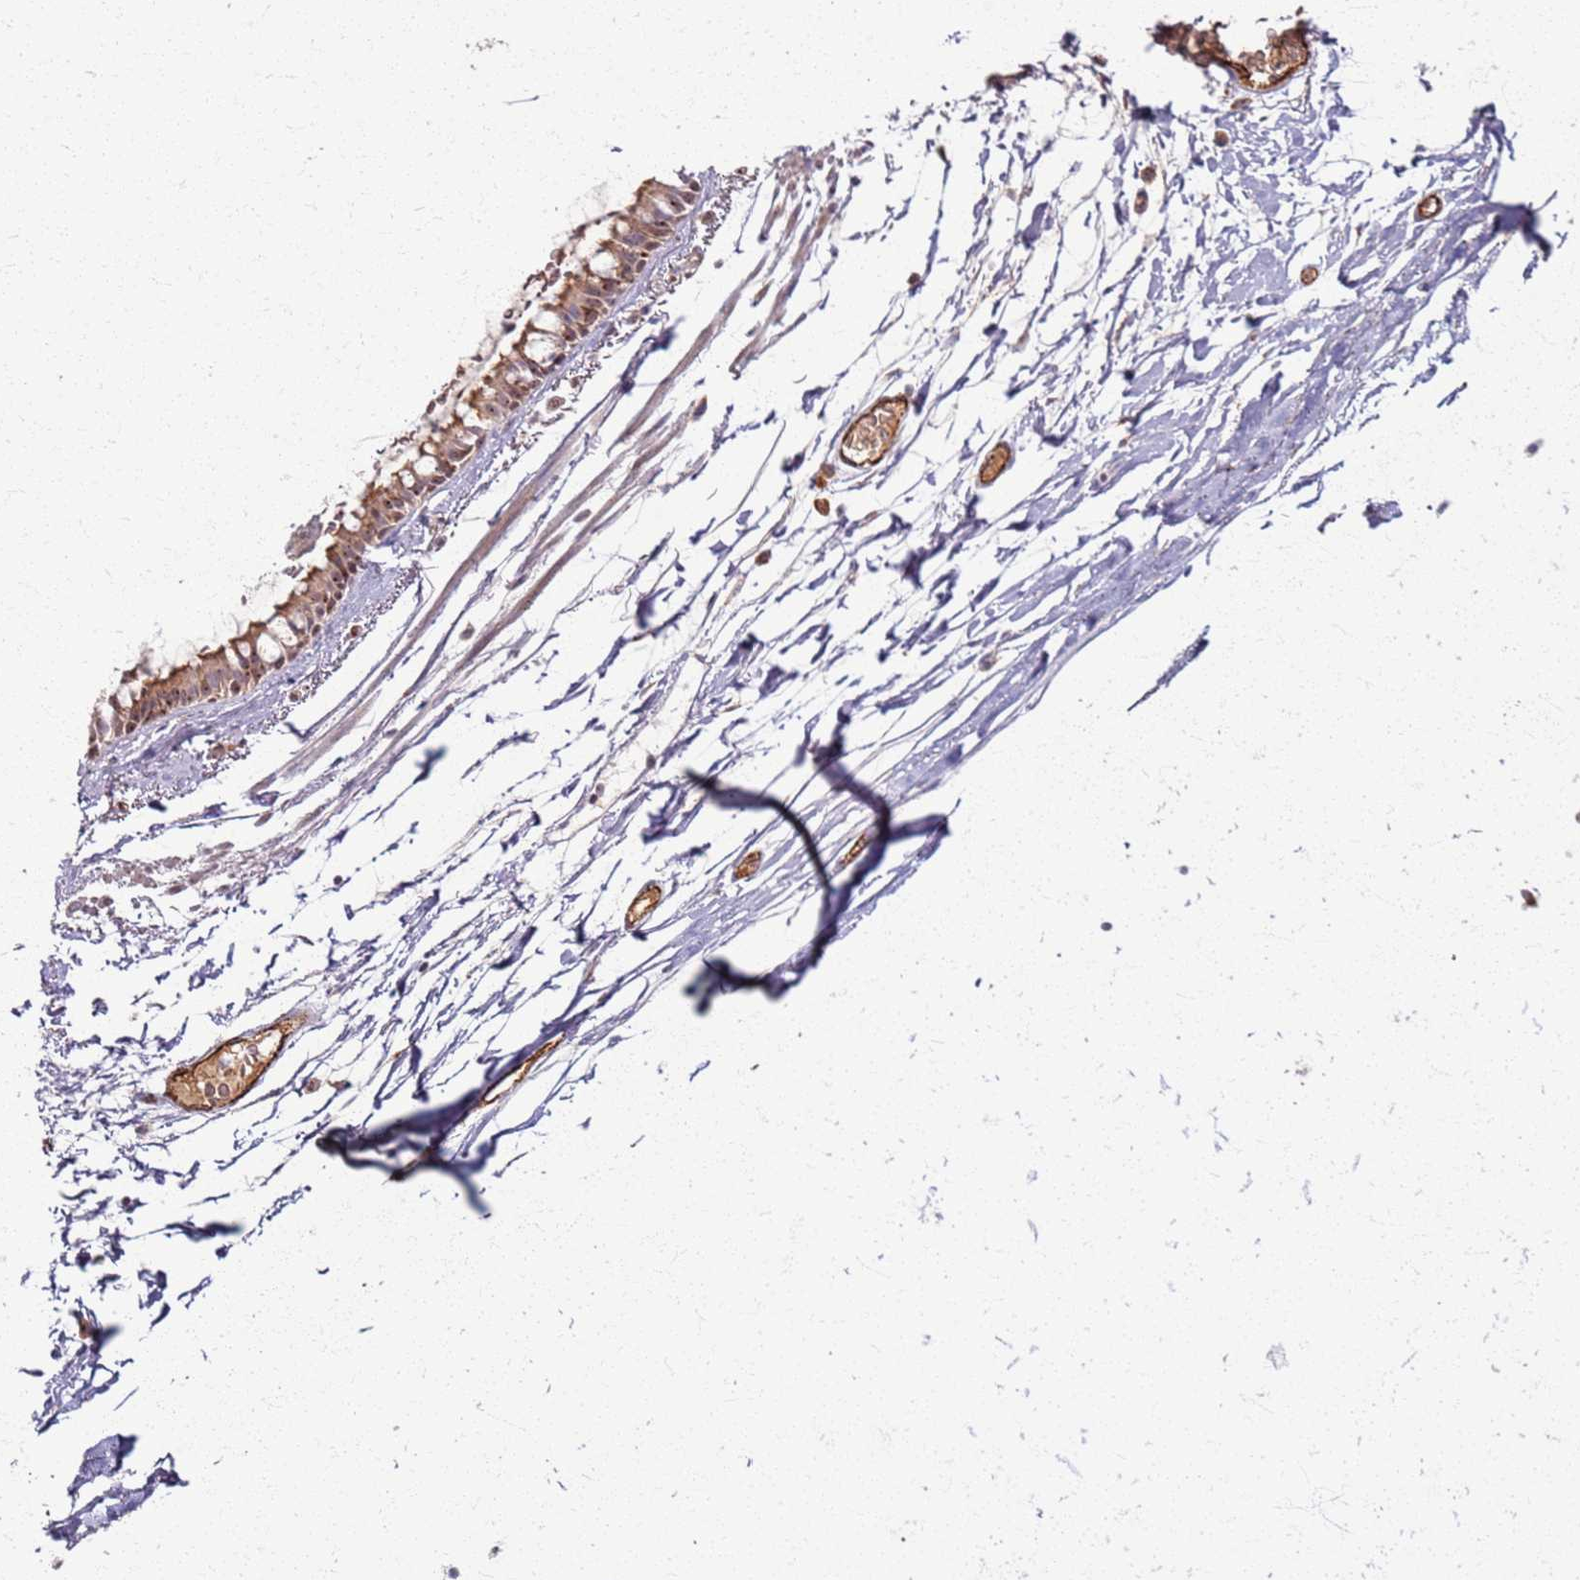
{"staining": {"intensity": "moderate", "quantity": ">75%", "location": "cytoplasmic/membranous,nuclear"}, "tissue": "bronchus", "cell_type": "Respiratory epithelial cells", "image_type": "normal", "snomed": [{"axis": "morphology", "description": "Normal tissue, NOS"}, {"axis": "topography", "description": "Cartilage tissue"}], "caption": "Human bronchus stained with a brown dye reveals moderate cytoplasmic/membranous,nuclear positive expression in approximately >75% of respiratory epithelial cells.", "gene": "KRI1", "patient": {"sex": "male", "age": 63}}